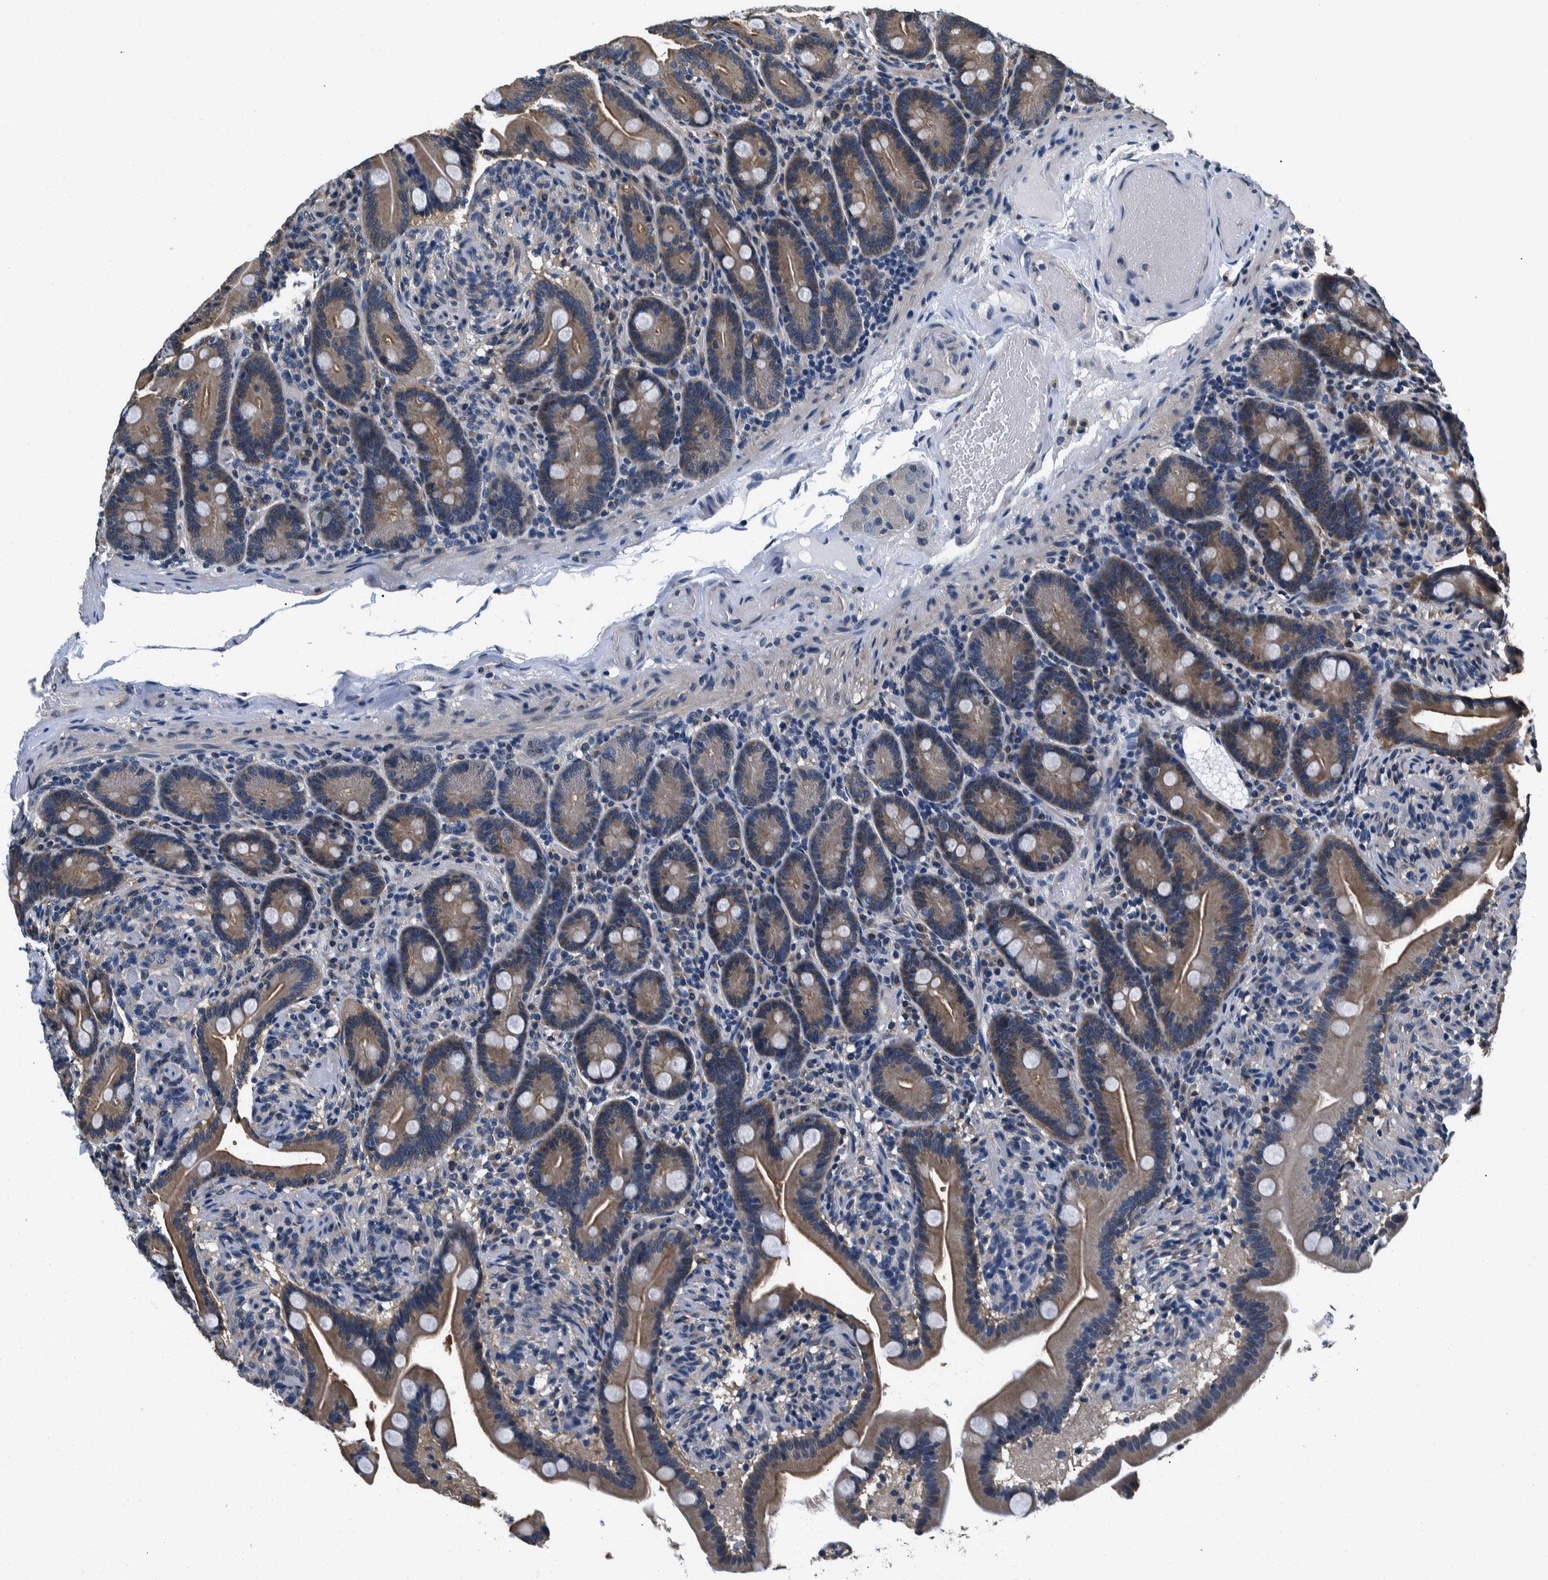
{"staining": {"intensity": "moderate", "quantity": "25%-75%", "location": "cytoplasmic/membranous"}, "tissue": "duodenum", "cell_type": "Glandular cells", "image_type": "normal", "snomed": [{"axis": "morphology", "description": "Normal tissue, NOS"}, {"axis": "topography", "description": "Duodenum"}], "caption": "There is medium levels of moderate cytoplasmic/membranous staining in glandular cells of unremarkable duodenum, as demonstrated by immunohistochemical staining (brown color).", "gene": "NIBAN2", "patient": {"sex": "male", "age": 54}}